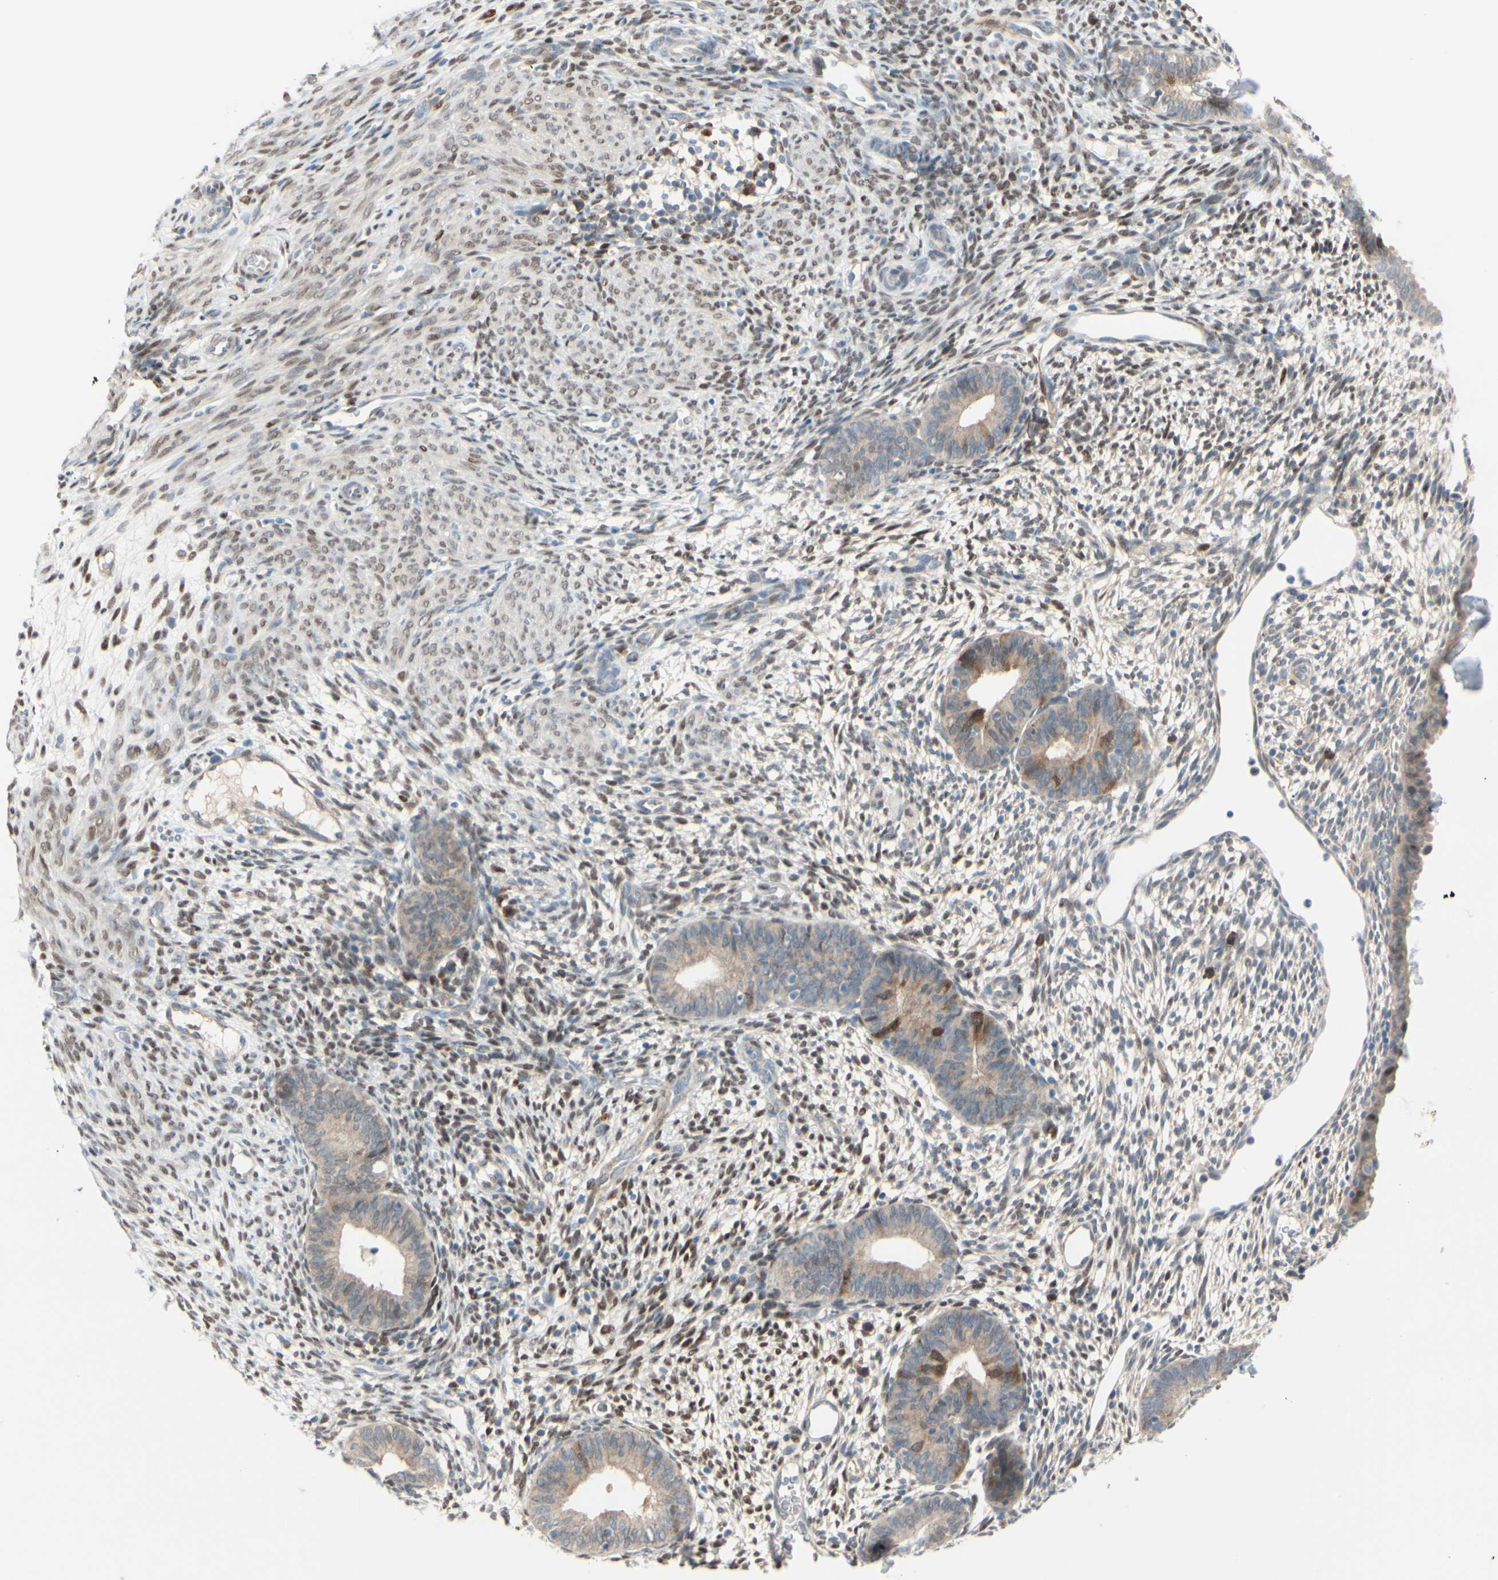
{"staining": {"intensity": "weak", "quantity": "<25%", "location": "nuclear"}, "tissue": "endometrium", "cell_type": "Cells in endometrial stroma", "image_type": "normal", "snomed": [{"axis": "morphology", "description": "Normal tissue, NOS"}, {"axis": "morphology", "description": "Atrophy, NOS"}, {"axis": "topography", "description": "Uterus"}, {"axis": "topography", "description": "Endometrium"}], "caption": "High power microscopy micrograph of an immunohistochemistry (IHC) image of unremarkable endometrium, revealing no significant expression in cells in endometrial stroma.", "gene": "PTTG1", "patient": {"sex": "female", "age": 68}}